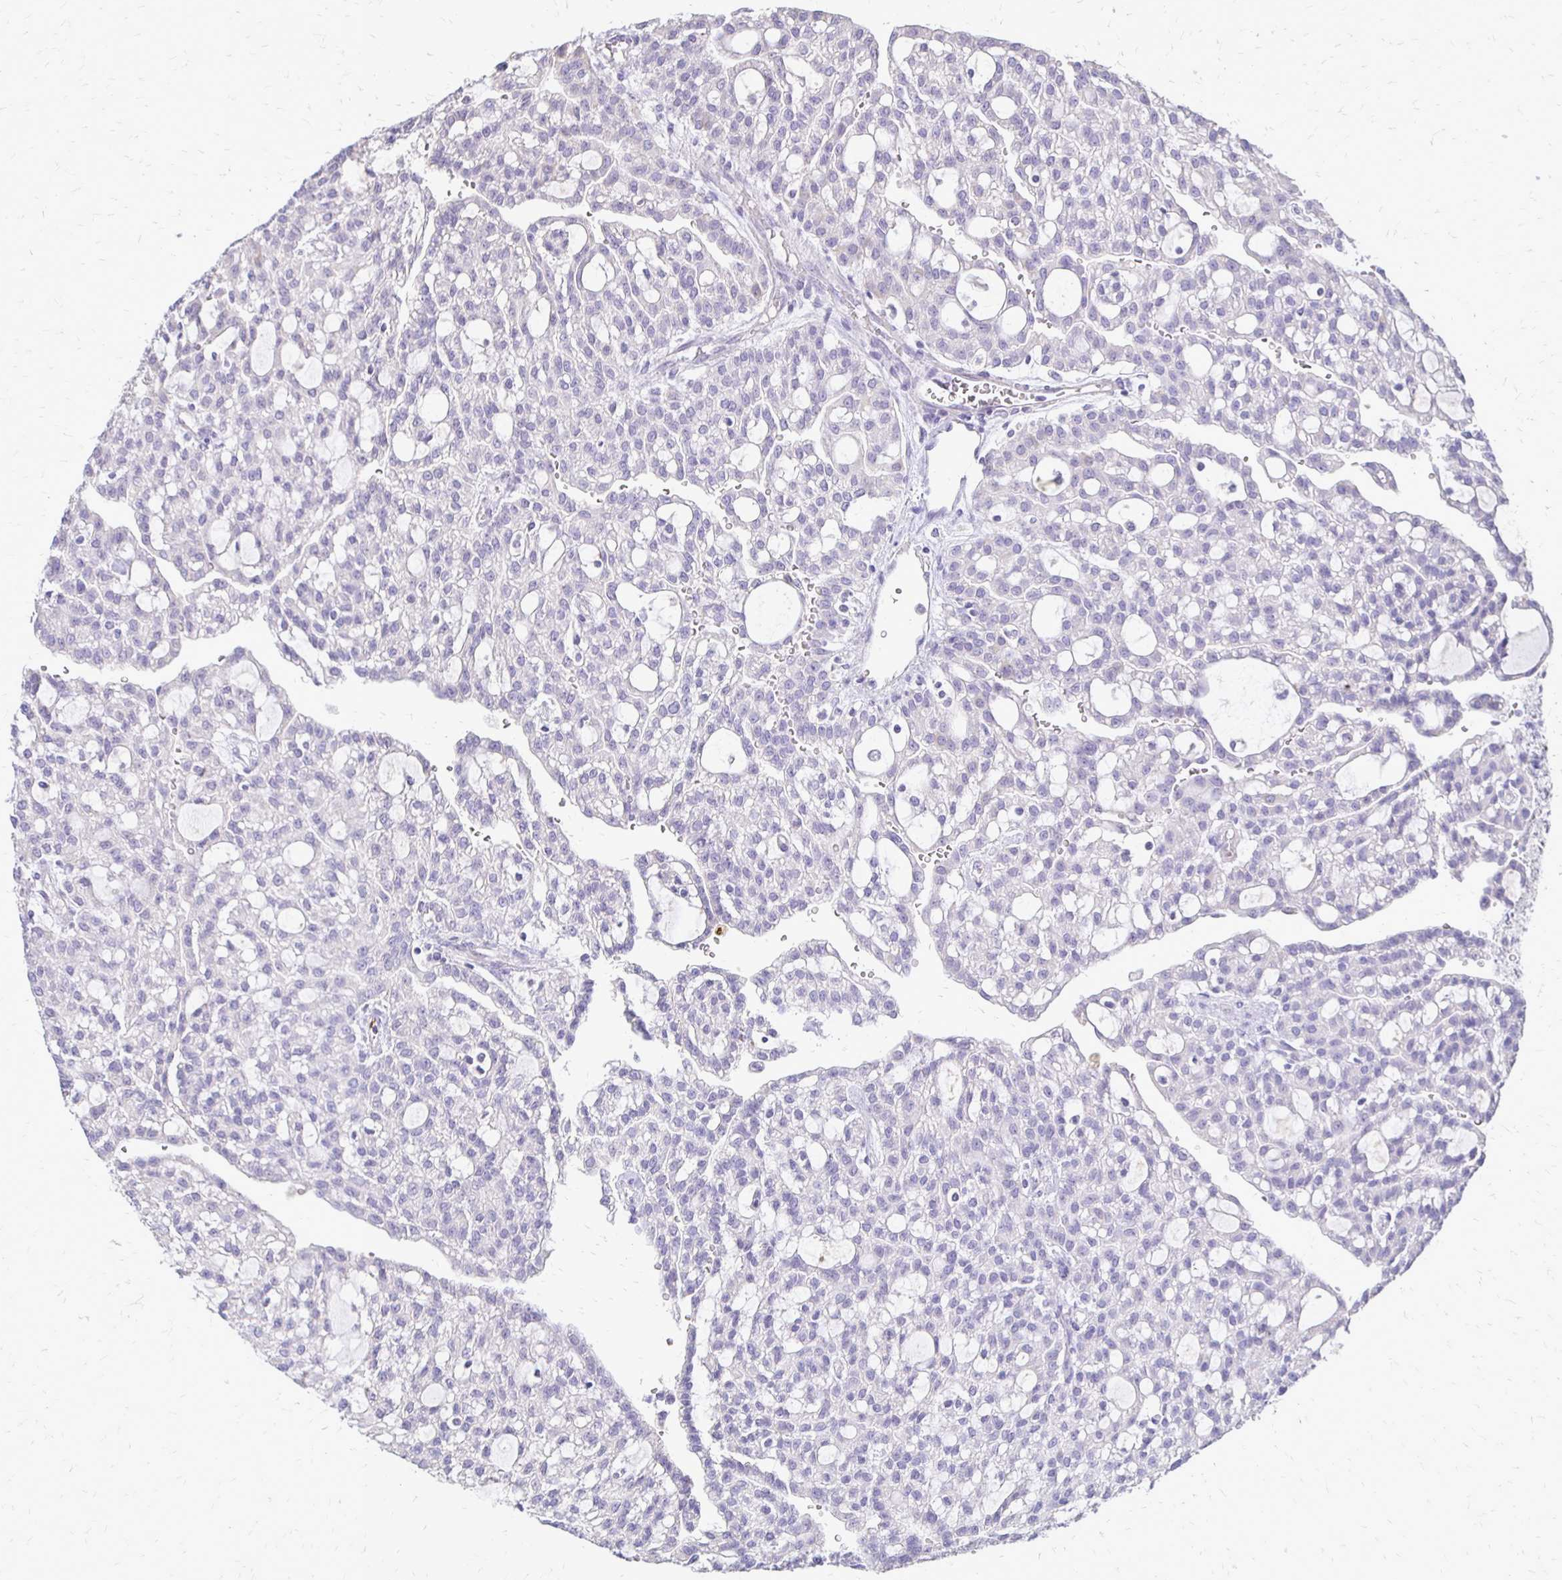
{"staining": {"intensity": "negative", "quantity": "none", "location": "none"}, "tissue": "renal cancer", "cell_type": "Tumor cells", "image_type": "cancer", "snomed": [{"axis": "morphology", "description": "Adenocarcinoma, NOS"}, {"axis": "topography", "description": "Kidney"}], "caption": "Renal cancer (adenocarcinoma) stained for a protein using IHC reveals no positivity tumor cells.", "gene": "ALPG", "patient": {"sex": "male", "age": 63}}